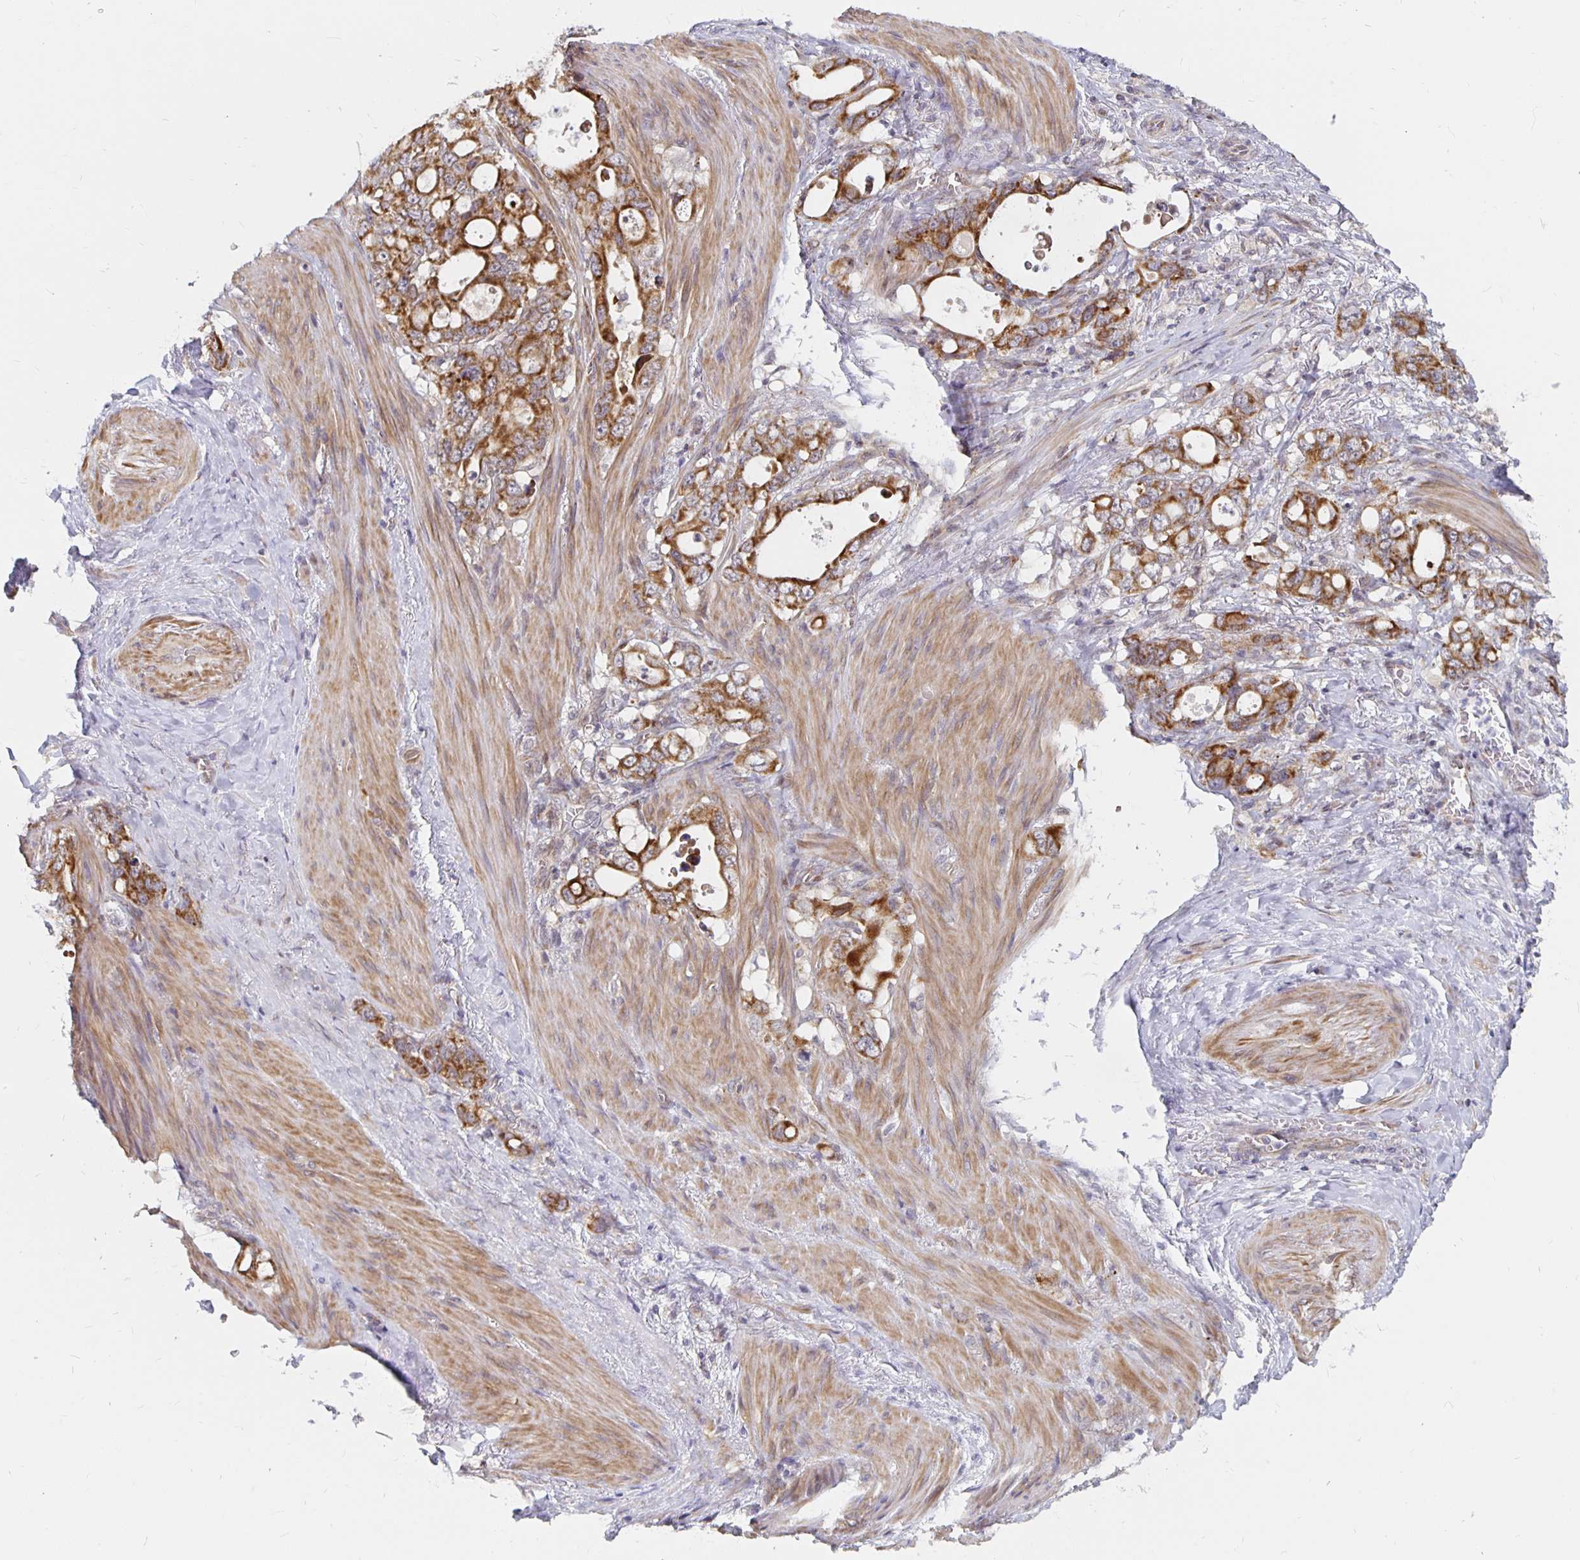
{"staining": {"intensity": "strong", "quantity": ">75%", "location": "cytoplasmic/membranous"}, "tissue": "stomach cancer", "cell_type": "Tumor cells", "image_type": "cancer", "snomed": [{"axis": "morphology", "description": "Adenocarcinoma, NOS"}, {"axis": "topography", "description": "Stomach, upper"}], "caption": "IHC staining of stomach cancer (adenocarcinoma), which exhibits high levels of strong cytoplasmic/membranous expression in about >75% of tumor cells indicating strong cytoplasmic/membranous protein expression. The staining was performed using DAB (brown) for protein detection and nuclei were counterstained in hematoxylin (blue).", "gene": "MRPL28", "patient": {"sex": "male", "age": 74}}